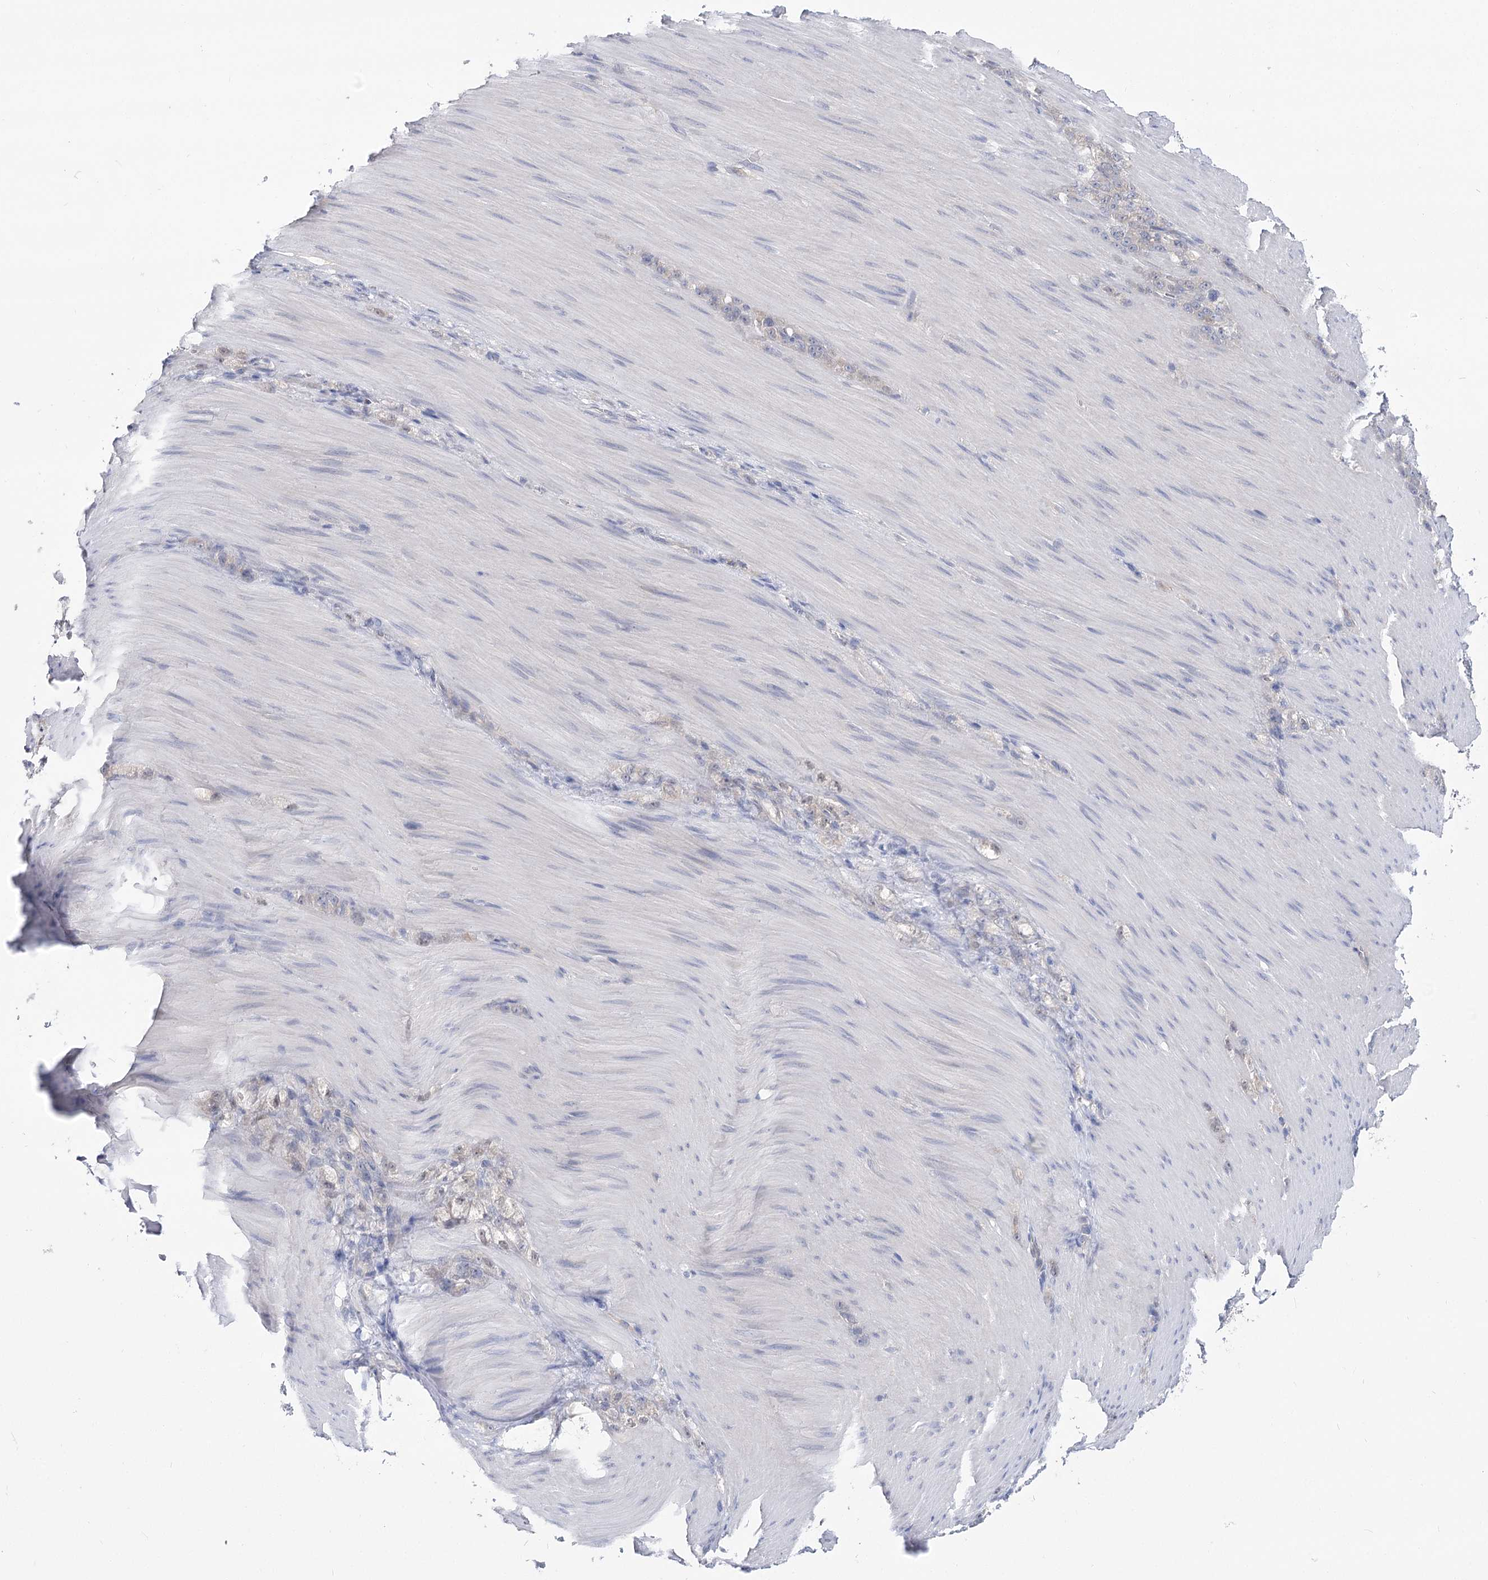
{"staining": {"intensity": "negative", "quantity": "none", "location": "none"}, "tissue": "stomach cancer", "cell_type": "Tumor cells", "image_type": "cancer", "snomed": [{"axis": "morphology", "description": "Normal tissue, NOS"}, {"axis": "morphology", "description": "Adenocarcinoma, NOS"}, {"axis": "topography", "description": "Stomach"}], "caption": "This image is of stomach adenocarcinoma stained with IHC to label a protein in brown with the nuclei are counter-stained blue. There is no expression in tumor cells. (Brightfield microscopy of DAB IHC at high magnification).", "gene": "UGP2", "patient": {"sex": "male", "age": 82}}